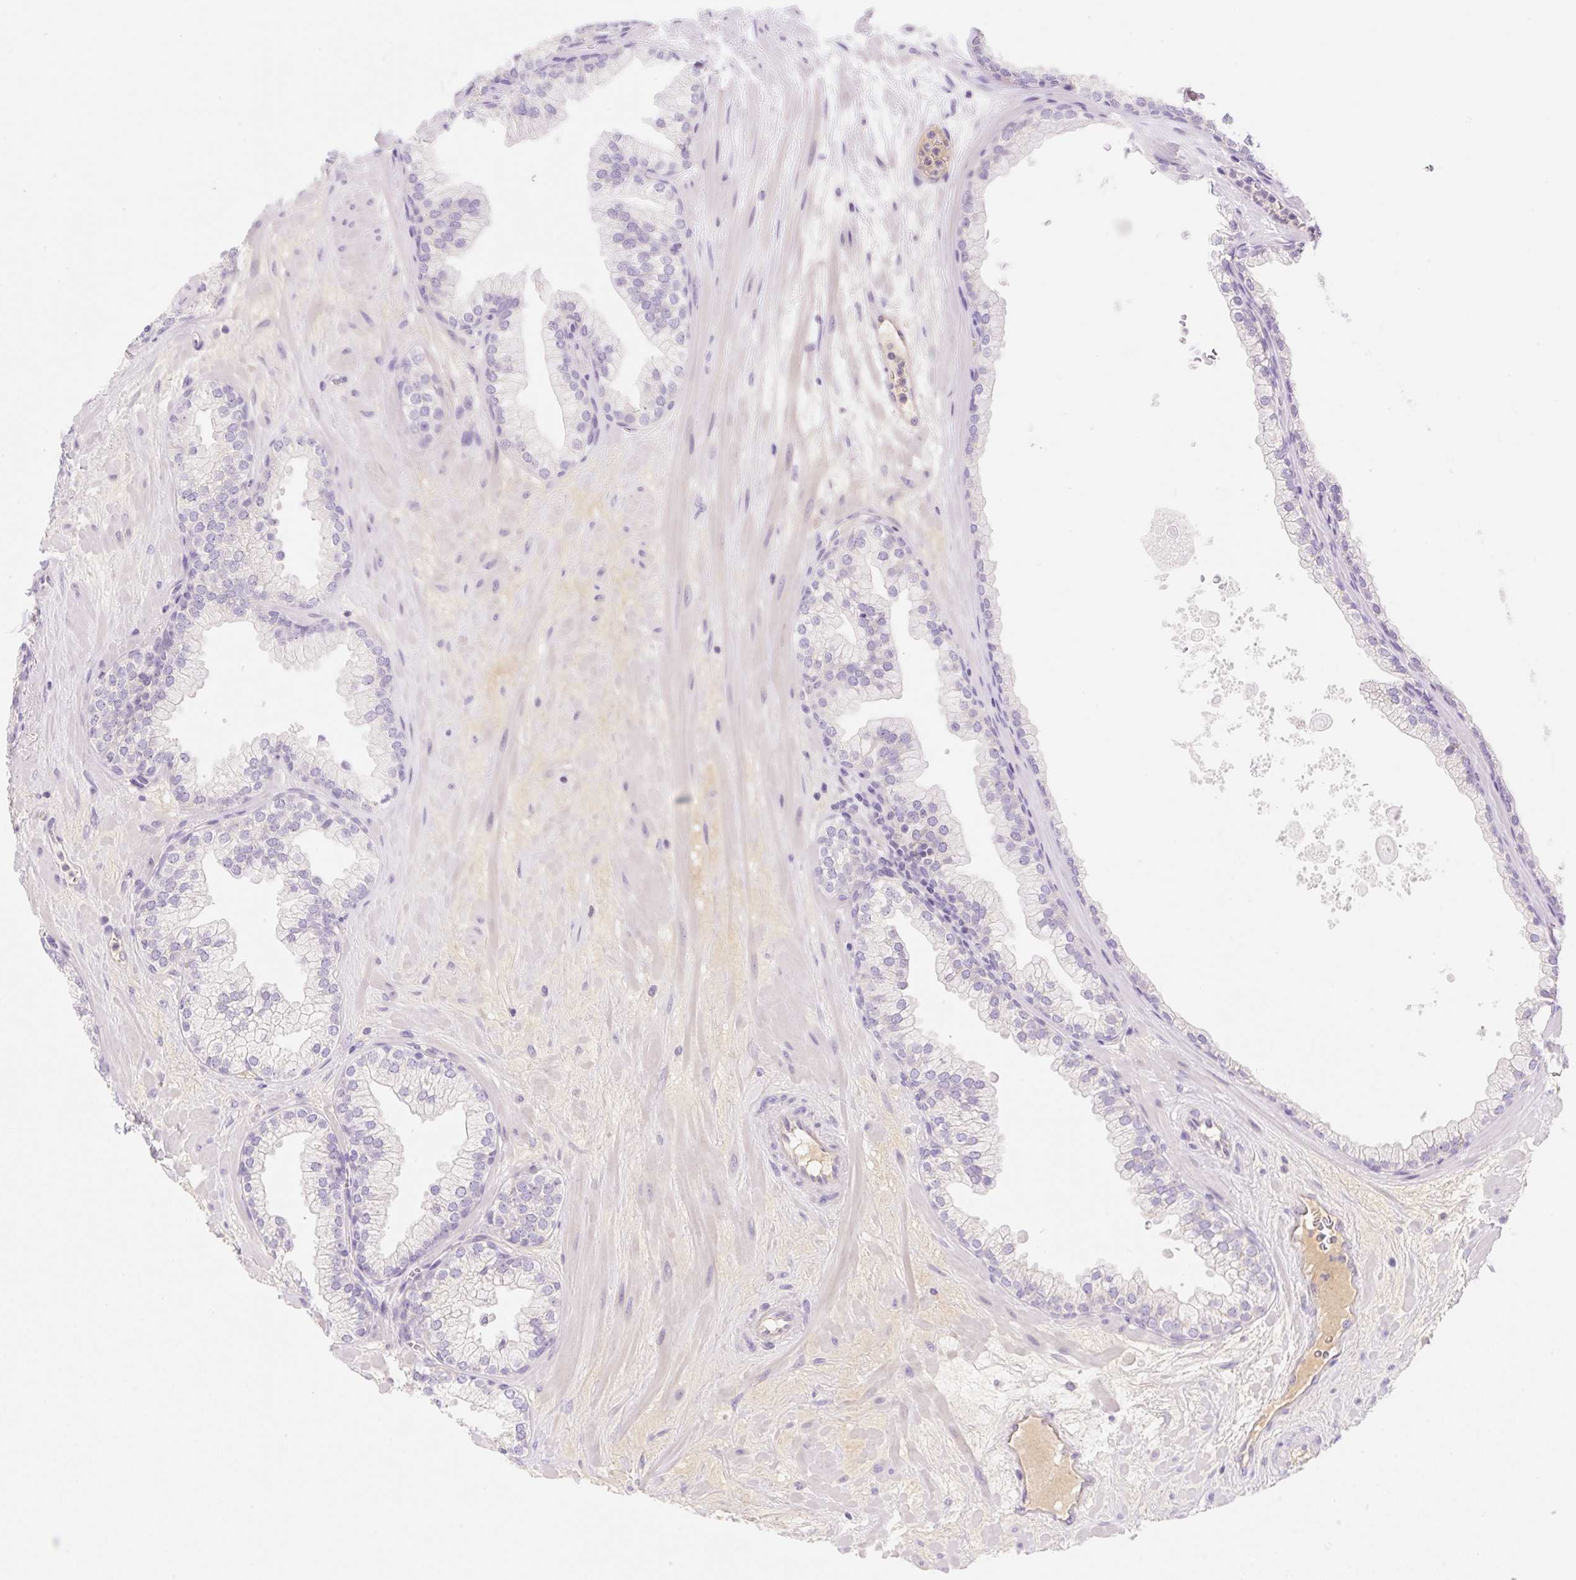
{"staining": {"intensity": "negative", "quantity": "none", "location": "none"}, "tissue": "prostate", "cell_type": "Glandular cells", "image_type": "normal", "snomed": [{"axis": "morphology", "description": "Normal tissue, NOS"}, {"axis": "topography", "description": "Prostate"}, {"axis": "topography", "description": "Peripheral nerve tissue"}], "caption": "Glandular cells show no significant expression in normal prostate.", "gene": "DENND5A", "patient": {"sex": "male", "age": 61}}